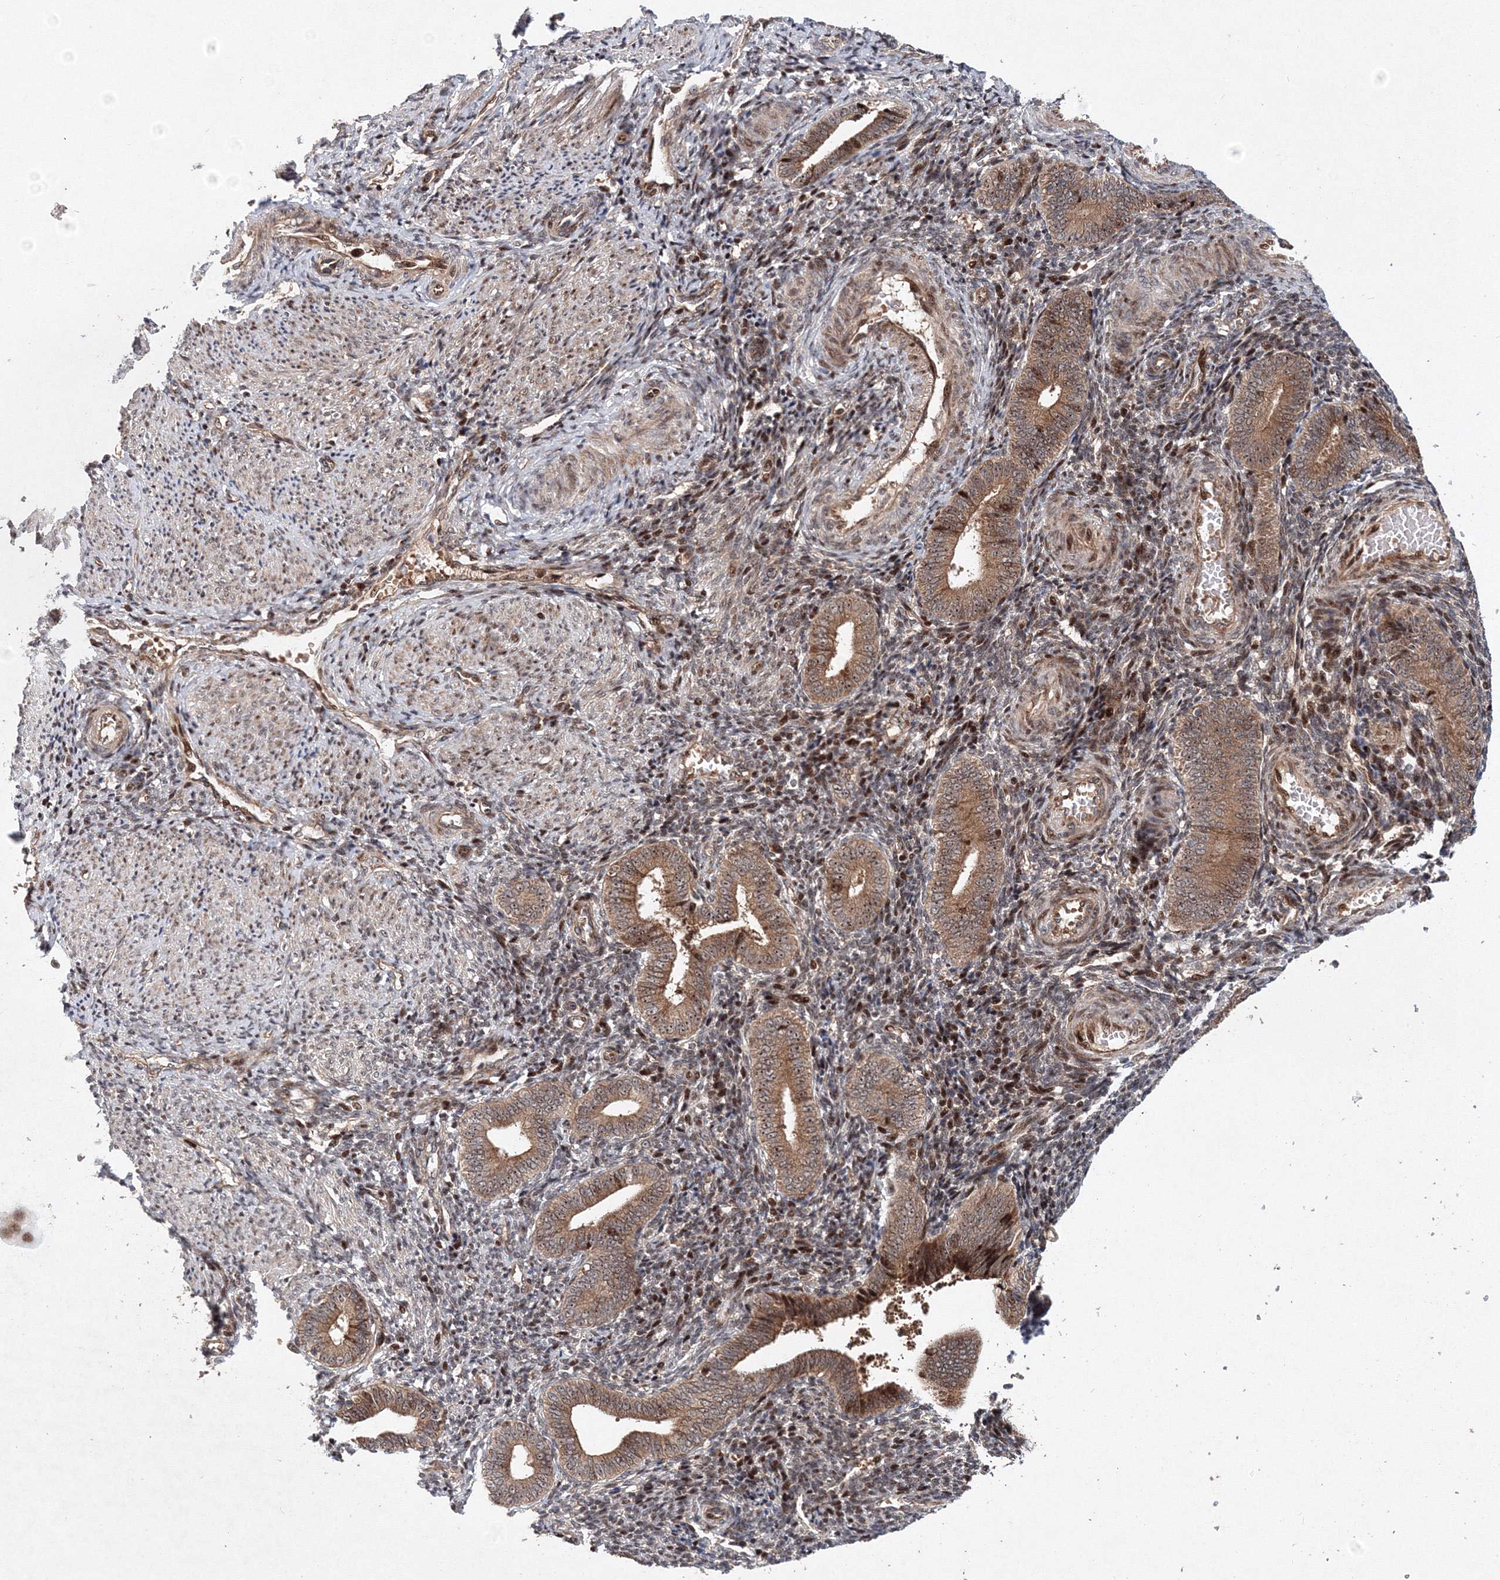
{"staining": {"intensity": "moderate", "quantity": "25%-75%", "location": "cytoplasmic/membranous,nuclear"}, "tissue": "endometrium", "cell_type": "Cells in endometrial stroma", "image_type": "normal", "snomed": [{"axis": "morphology", "description": "Normal tissue, NOS"}, {"axis": "topography", "description": "Uterus"}, {"axis": "topography", "description": "Endometrium"}], "caption": "Endometrium stained with a brown dye demonstrates moderate cytoplasmic/membranous,nuclear positive expression in about 25%-75% of cells in endometrial stroma.", "gene": "ANKAR", "patient": {"sex": "female", "age": 33}}